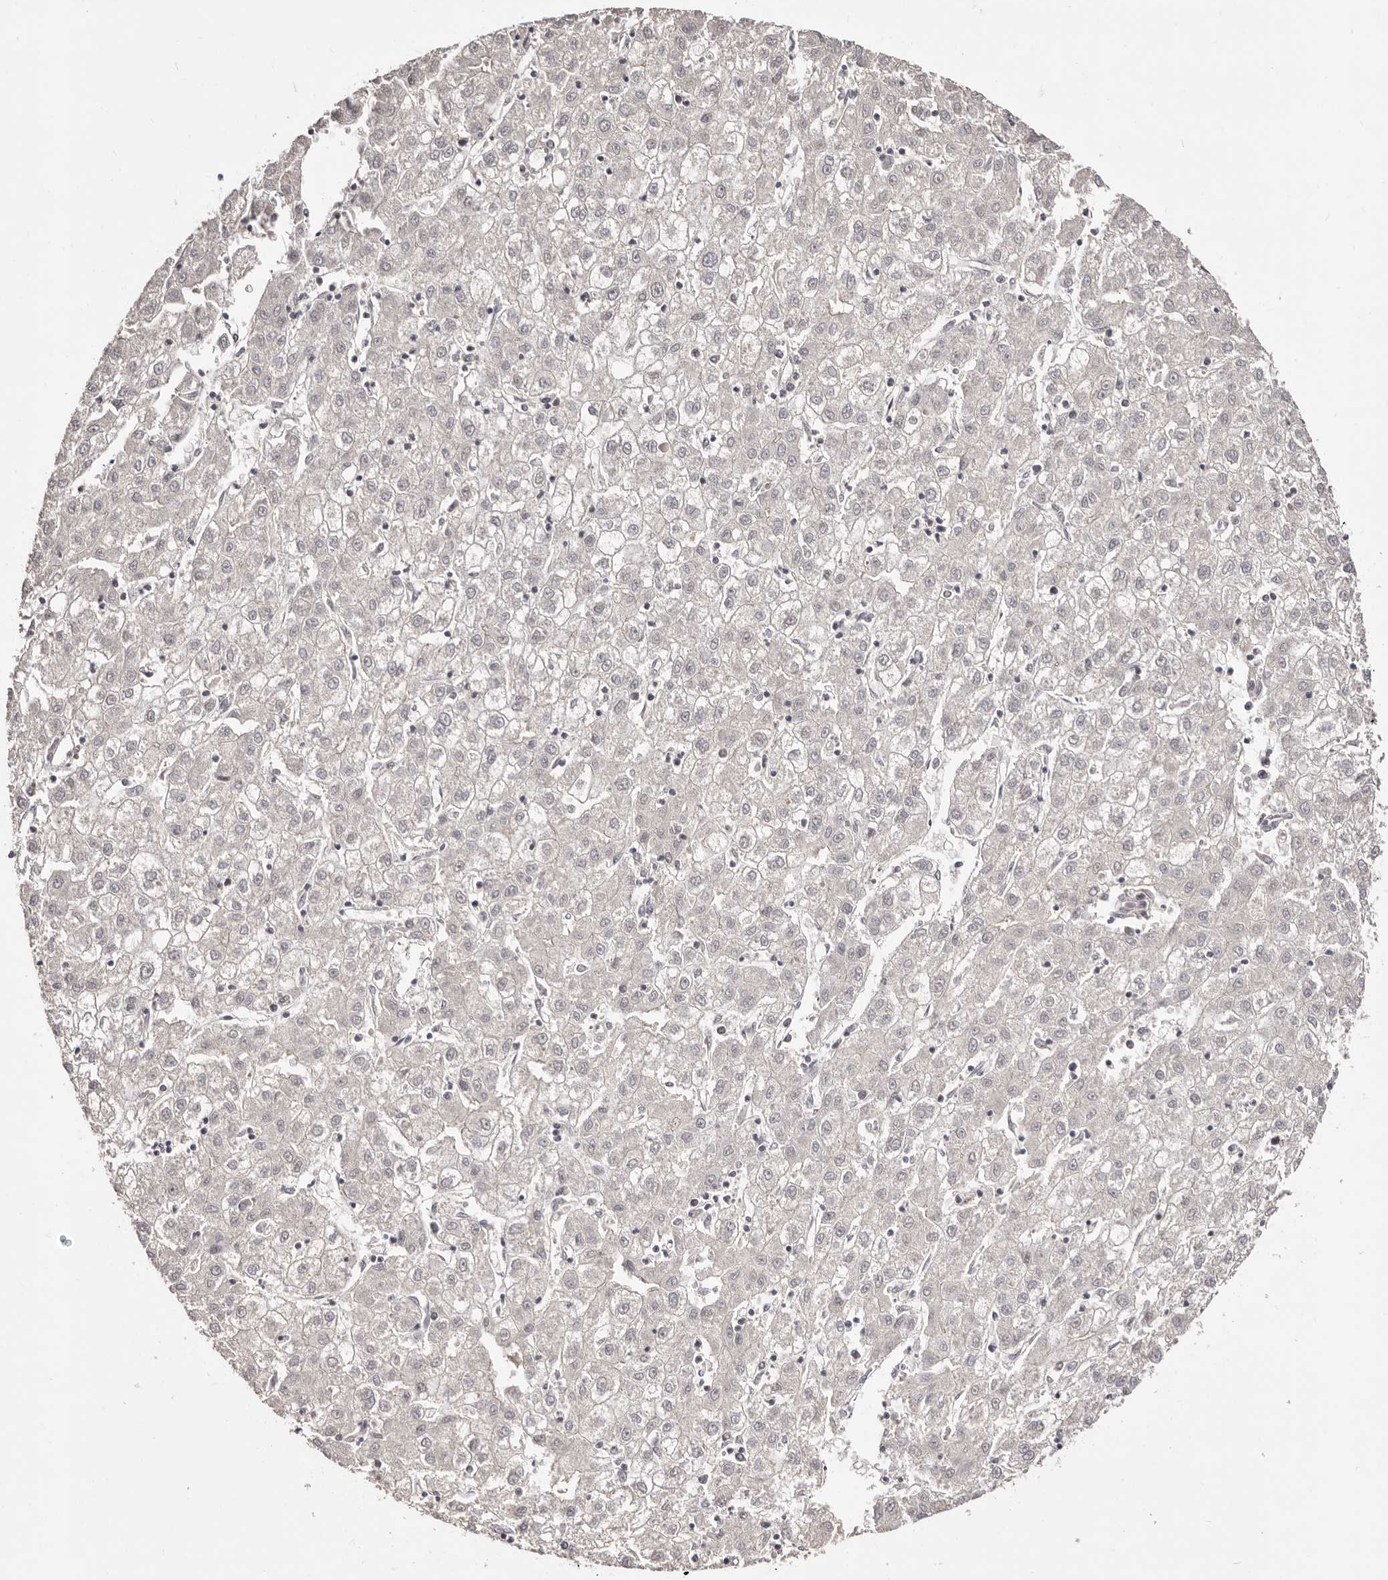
{"staining": {"intensity": "negative", "quantity": "none", "location": "none"}, "tissue": "liver cancer", "cell_type": "Tumor cells", "image_type": "cancer", "snomed": [{"axis": "morphology", "description": "Carcinoma, Hepatocellular, NOS"}, {"axis": "topography", "description": "Liver"}], "caption": "Tumor cells show no significant protein expression in hepatocellular carcinoma (liver). (DAB (3,3'-diaminobenzidine) immunohistochemistry, high magnification).", "gene": "SRCAP", "patient": {"sex": "male", "age": 72}}